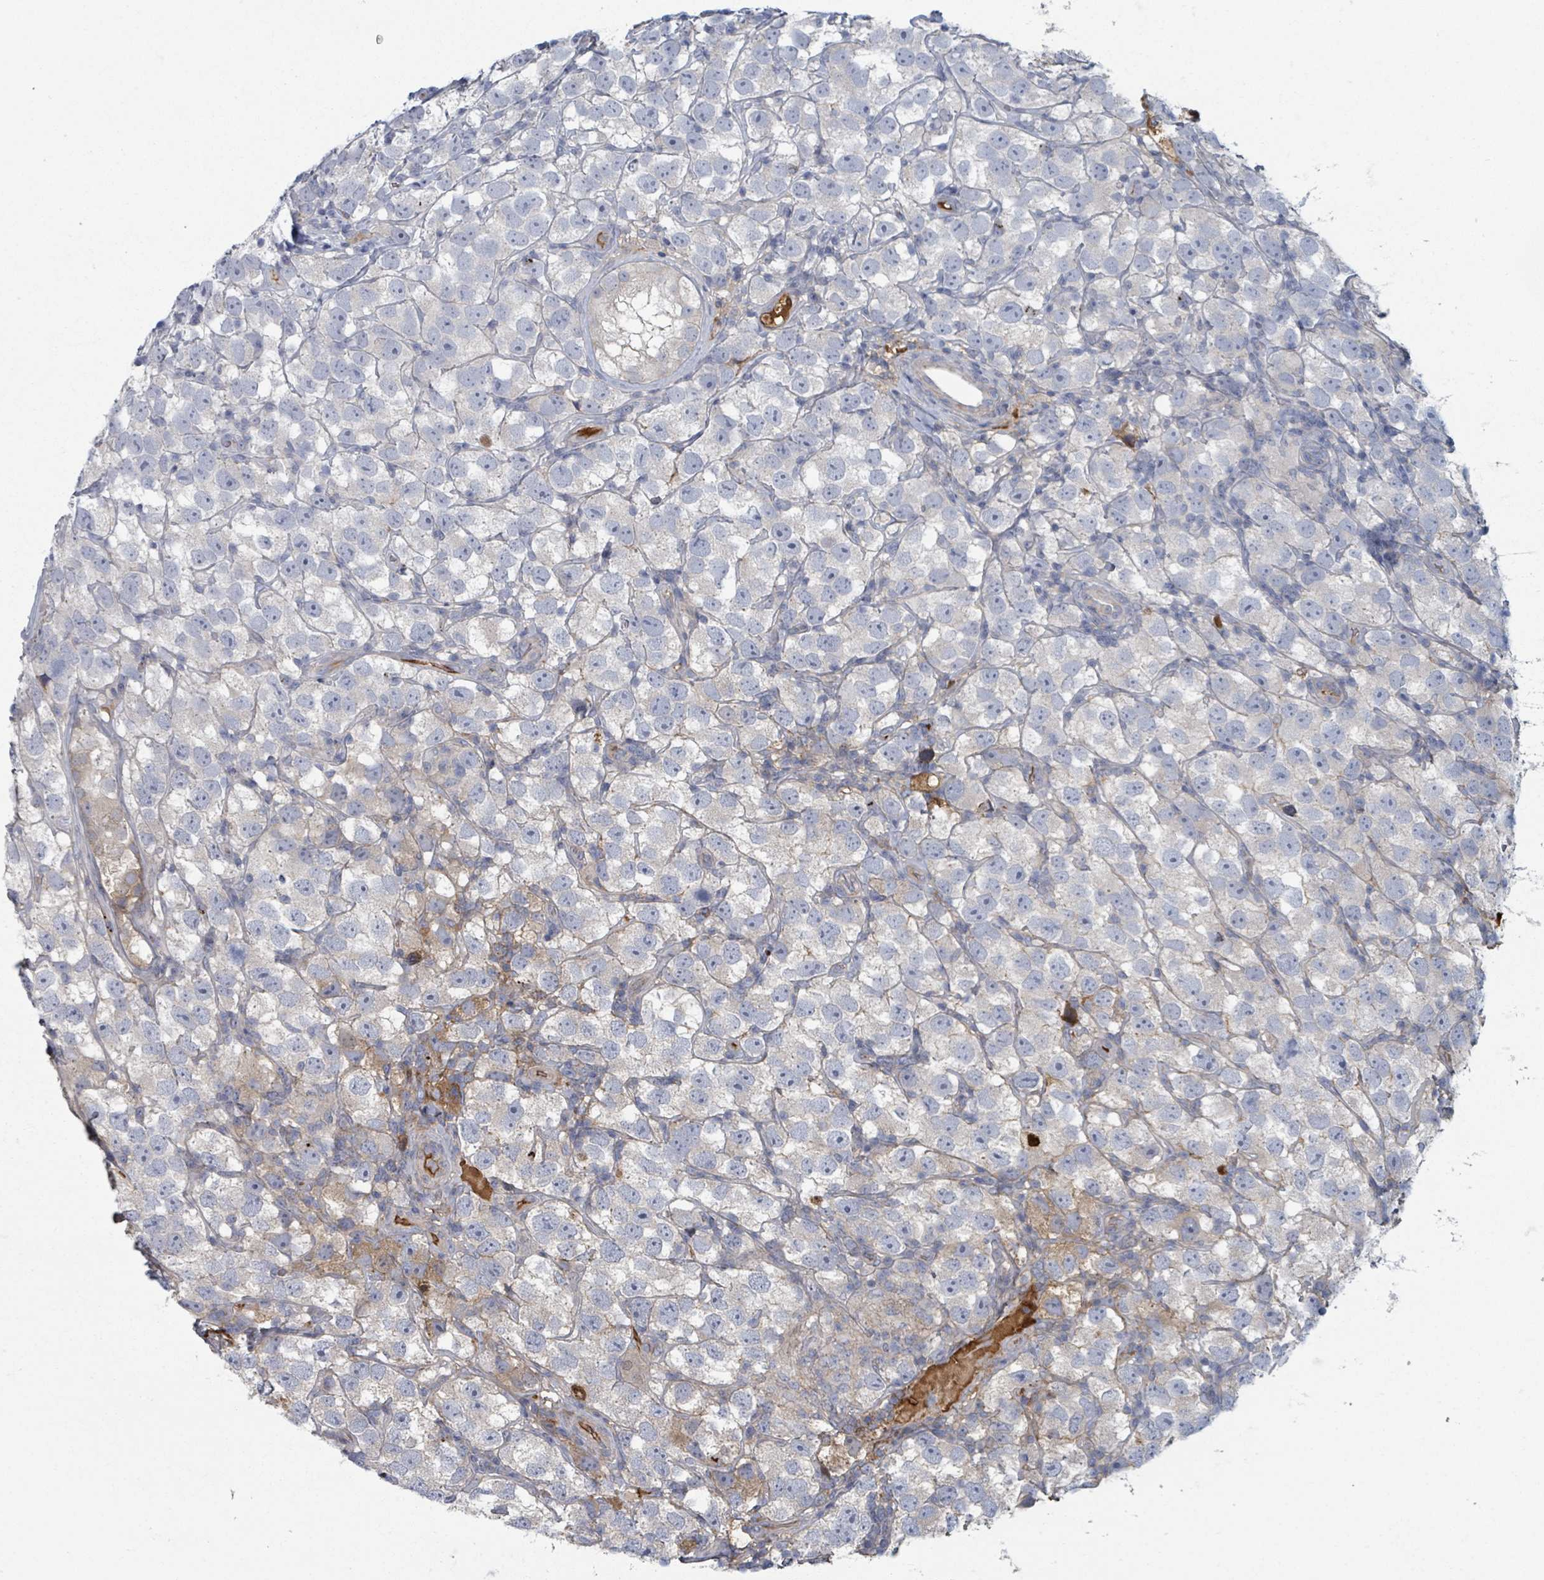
{"staining": {"intensity": "moderate", "quantity": "<25%", "location": "cytoplasmic/membranous"}, "tissue": "testis cancer", "cell_type": "Tumor cells", "image_type": "cancer", "snomed": [{"axis": "morphology", "description": "Seminoma, NOS"}, {"axis": "topography", "description": "Testis"}], "caption": "Human testis cancer (seminoma) stained with a brown dye displays moderate cytoplasmic/membranous positive positivity in approximately <25% of tumor cells.", "gene": "GABBR1", "patient": {"sex": "male", "age": 26}}